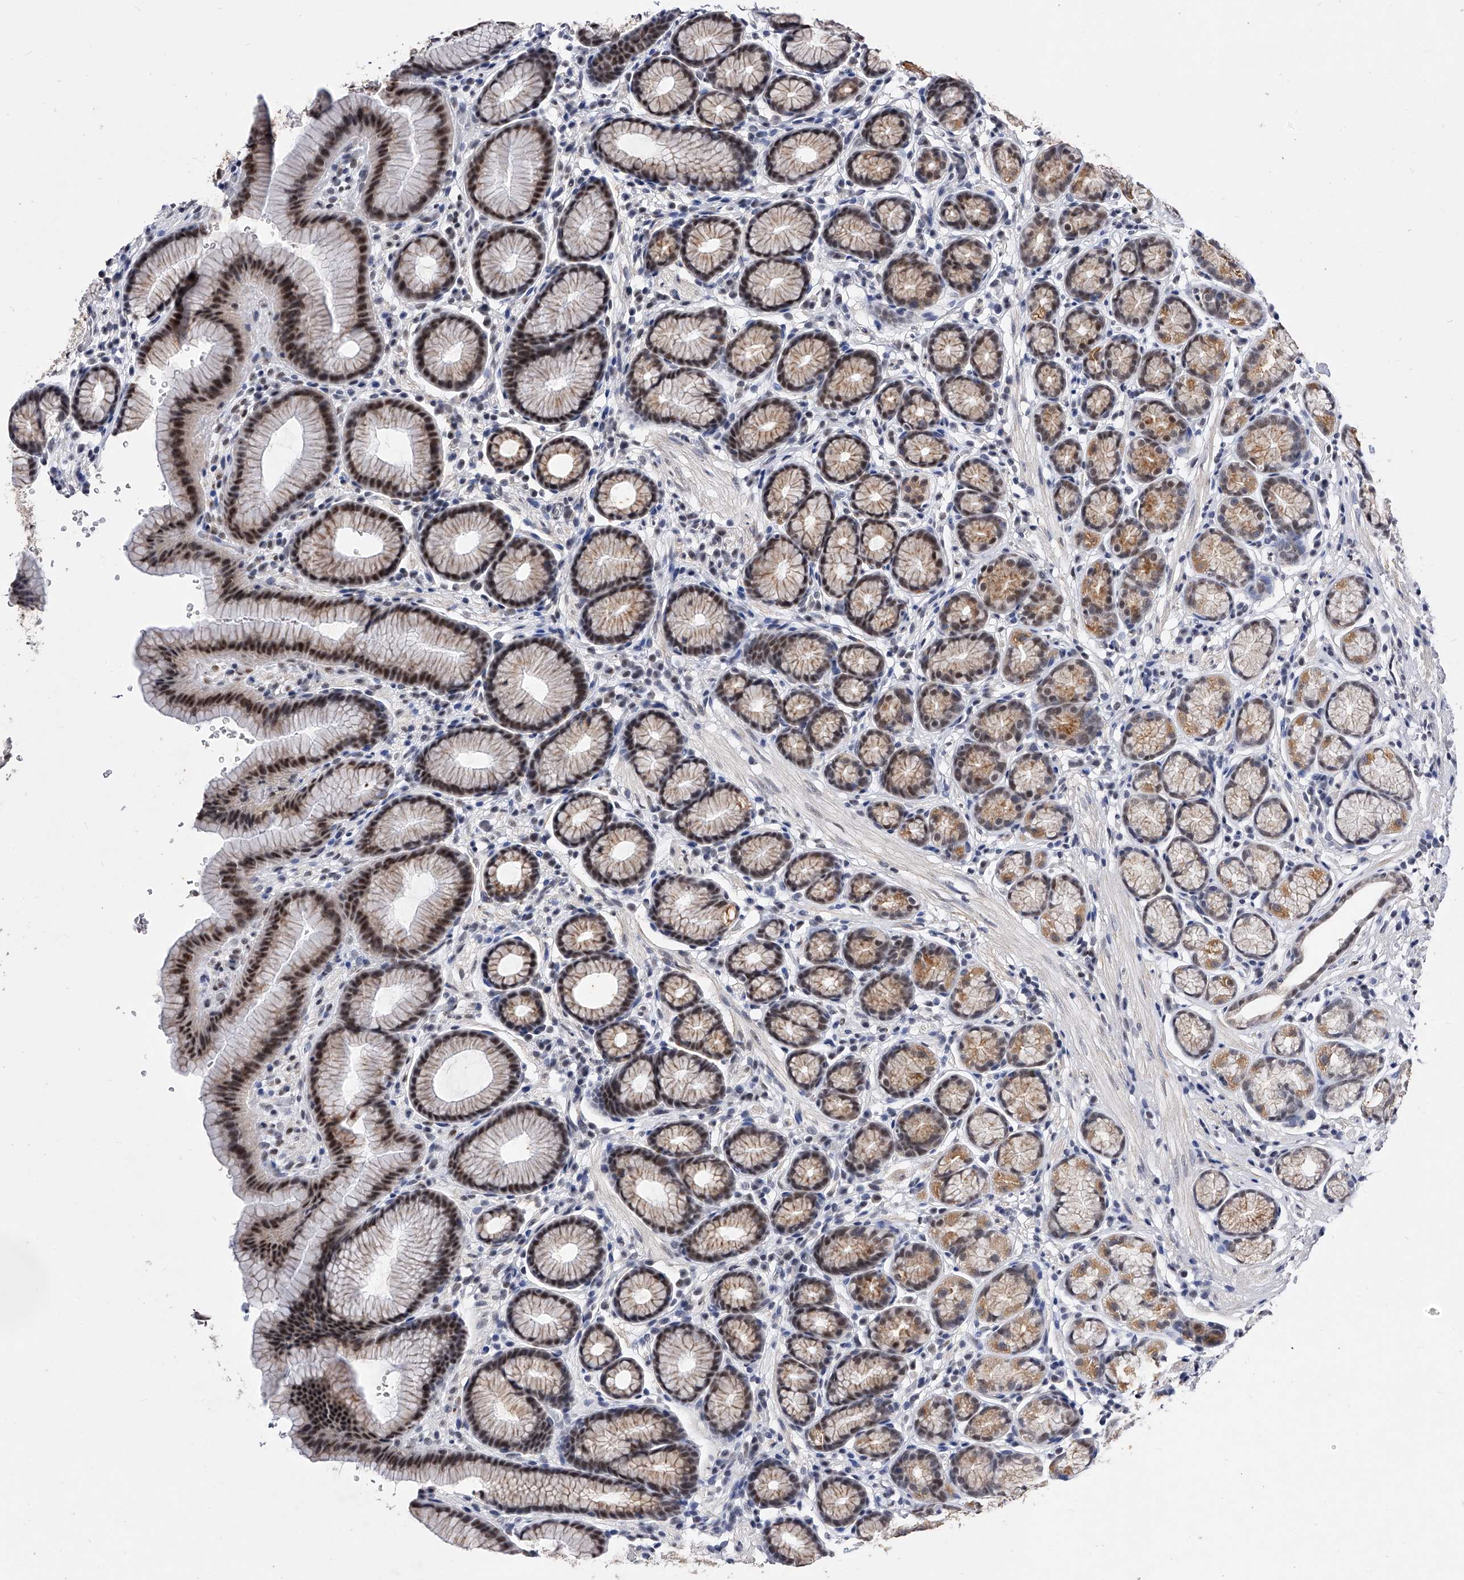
{"staining": {"intensity": "moderate", "quantity": "25%-75%", "location": "cytoplasmic/membranous,nuclear"}, "tissue": "stomach", "cell_type": "Glandular cells", "image_type": "normal", "snomed": [{"axis": "morphology", "description": "Normal tissue, NOS"}, {"axis": "topography", "description": "Stomach"}], "caption": "Immunohistochemical staining of unremarkable human stomach shows medium levels of moderate cytoplasmic/membranous,nuclear positivity in approximately 25%-75% of glandular cells. (Brightfield microscopy of DAB IHC at high magnification).", "gene": "ZNF529", "patient": {"sex": "male", "age": 42}}